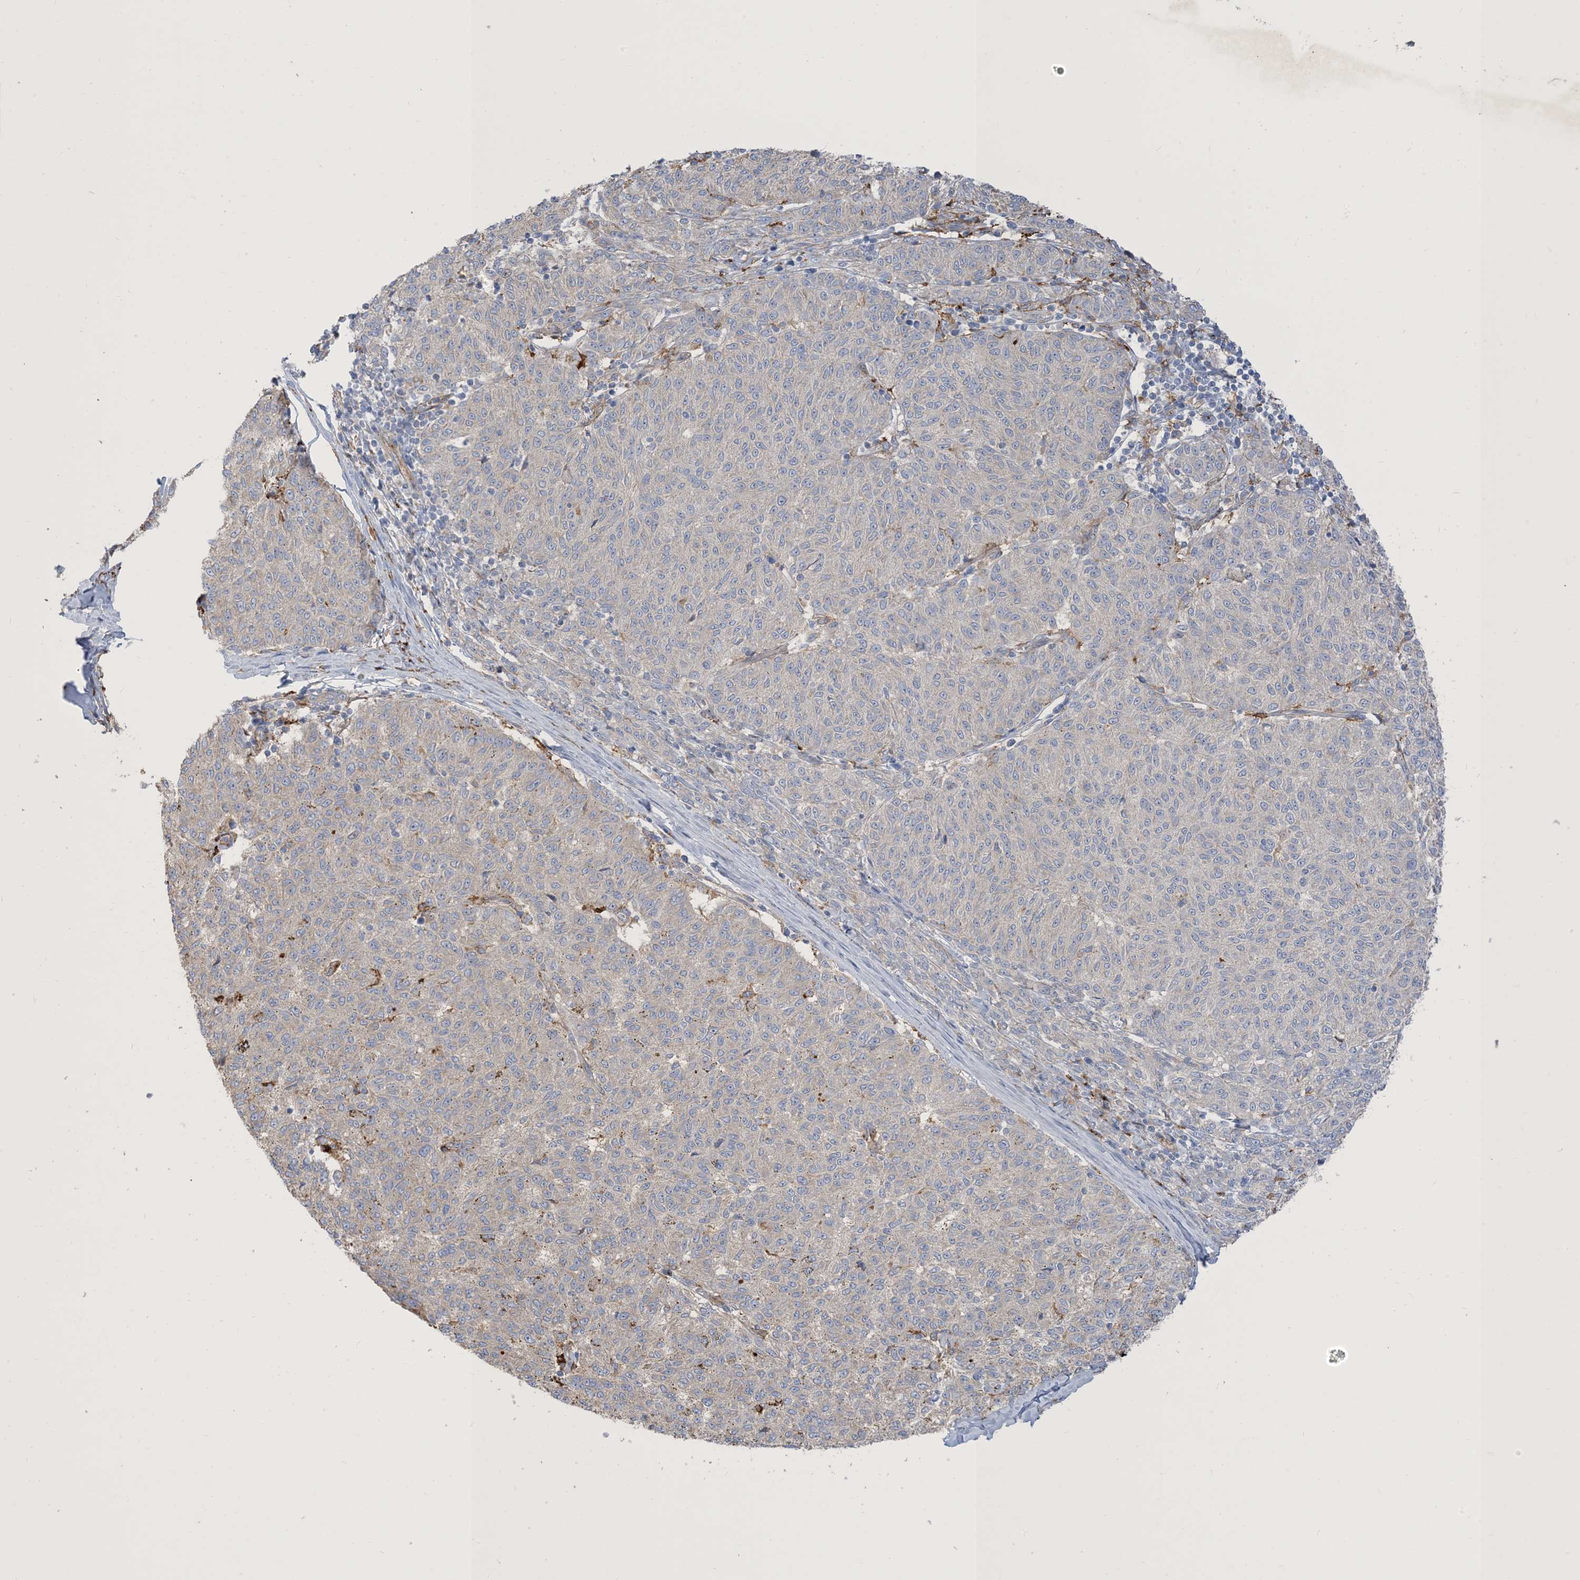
{"staining": {"intensity": "negative", "quantity": "none", "location": "none"}, "tissue": "melanoma", "cell_type": "Tumor cells", "image_type": "cancer", "snomed": [{"axis": "morphology", "description": "Malignant melanoma, NOS"}, {"axis": "topography", "description": "Skin"}], "caption": "High power microscopy histopathology image of an immunohistochemistry histopathology image of melanoma, revealing no significant positivity in tumor cells.", "gene": "PEAR1", "patient": {"sex": "female", "age": 72}}